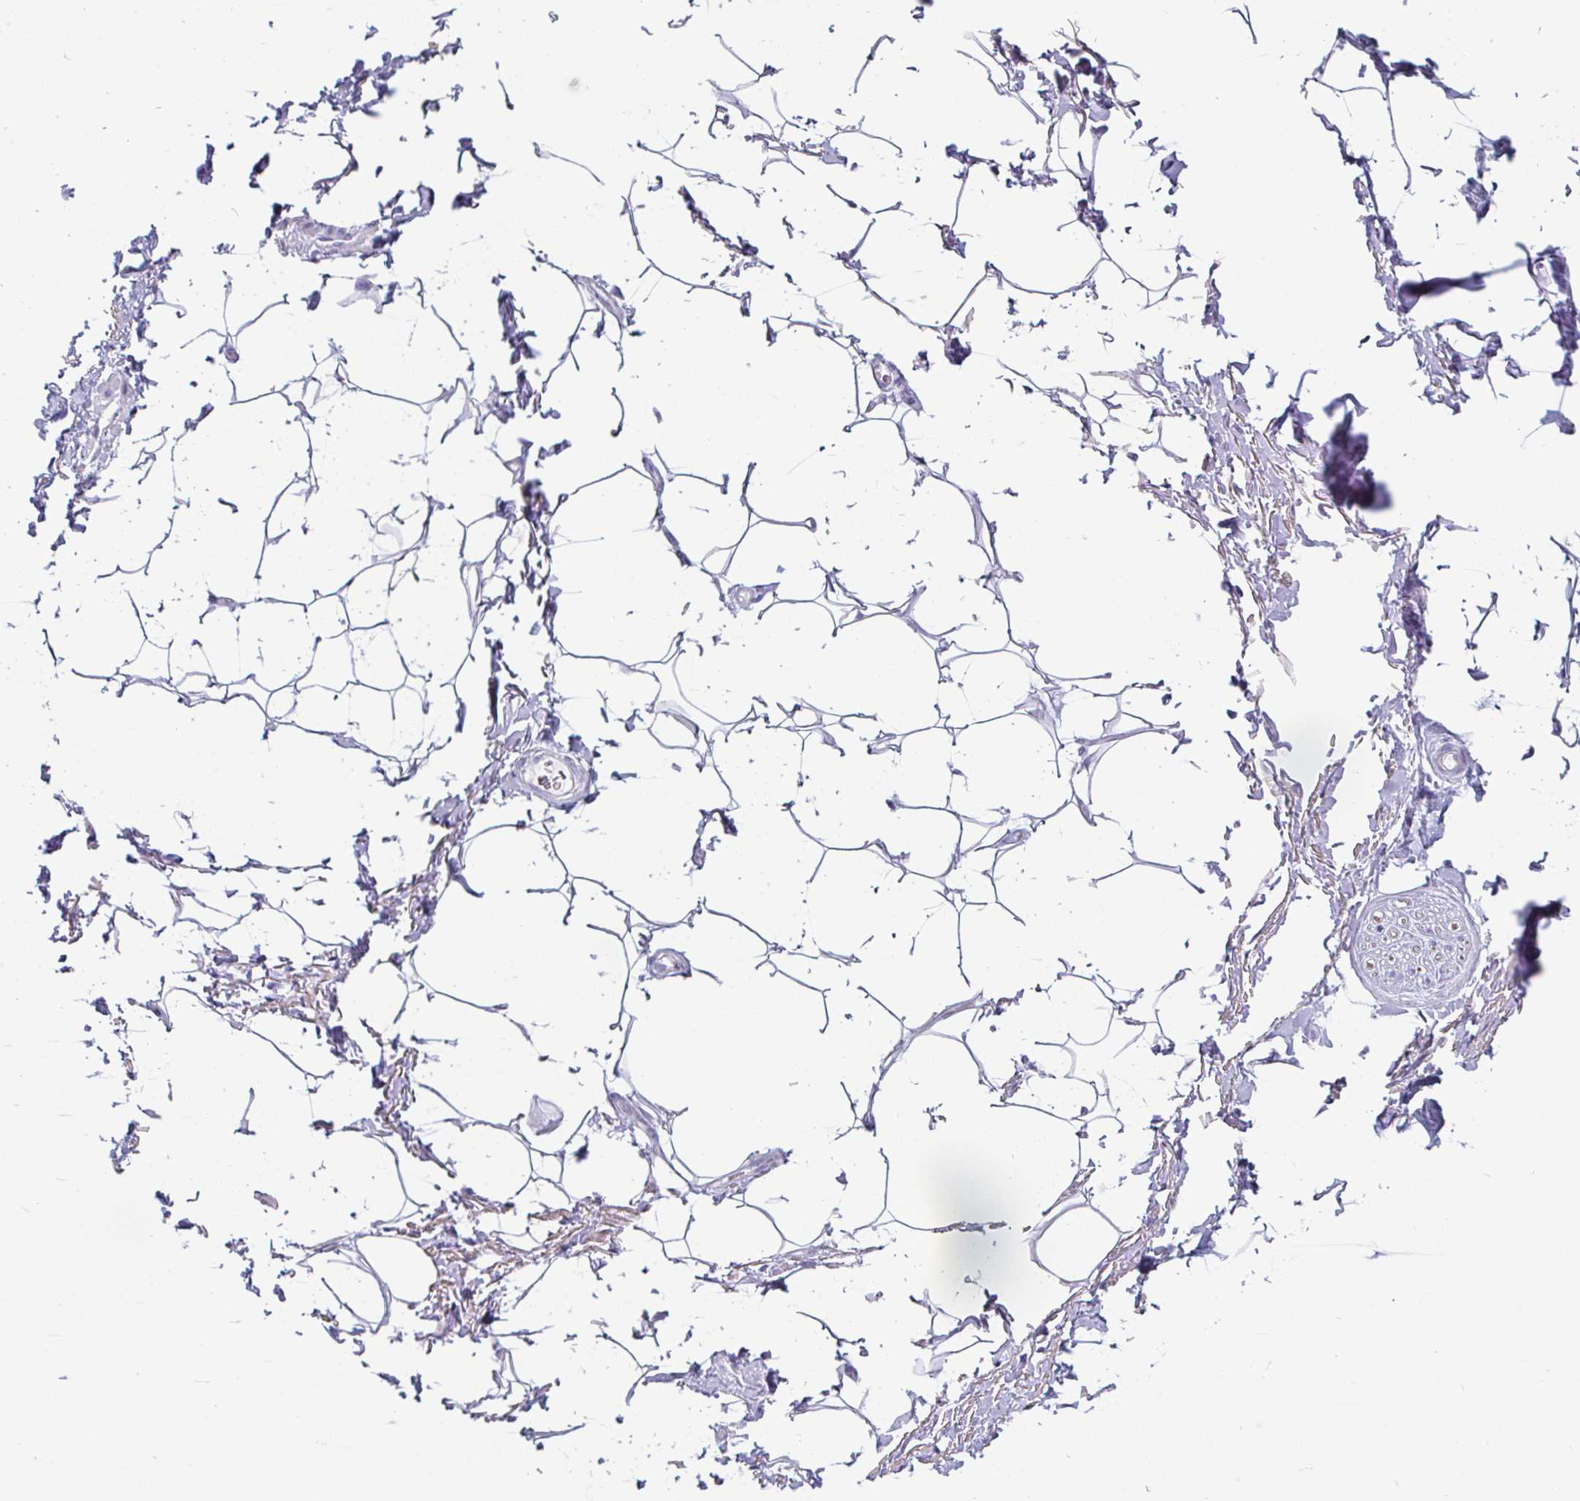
{"staining": {"intensity": "negative", "quantity": "none", "location": "none"}, "tissue": "adipose tissue", "cell_type": "Adipocytes", "image_type": "normal", "snomed": [{"axis": "morphology", "description": "Normal tissue, NOS"}, {"axis": "topography", "description": "Peripheral nerve tissue"}], "caption": "The histopathology image demonstrates no significant staining in adipocytes of adipose tissue. Brightfield microscopy of immunohistochemistry (IHC) stained with DAB (brown) and hematoxylin (blue), captured at high magnification.", "gene": "CREG2", "patient": {"sex": "male", "age": 51}}